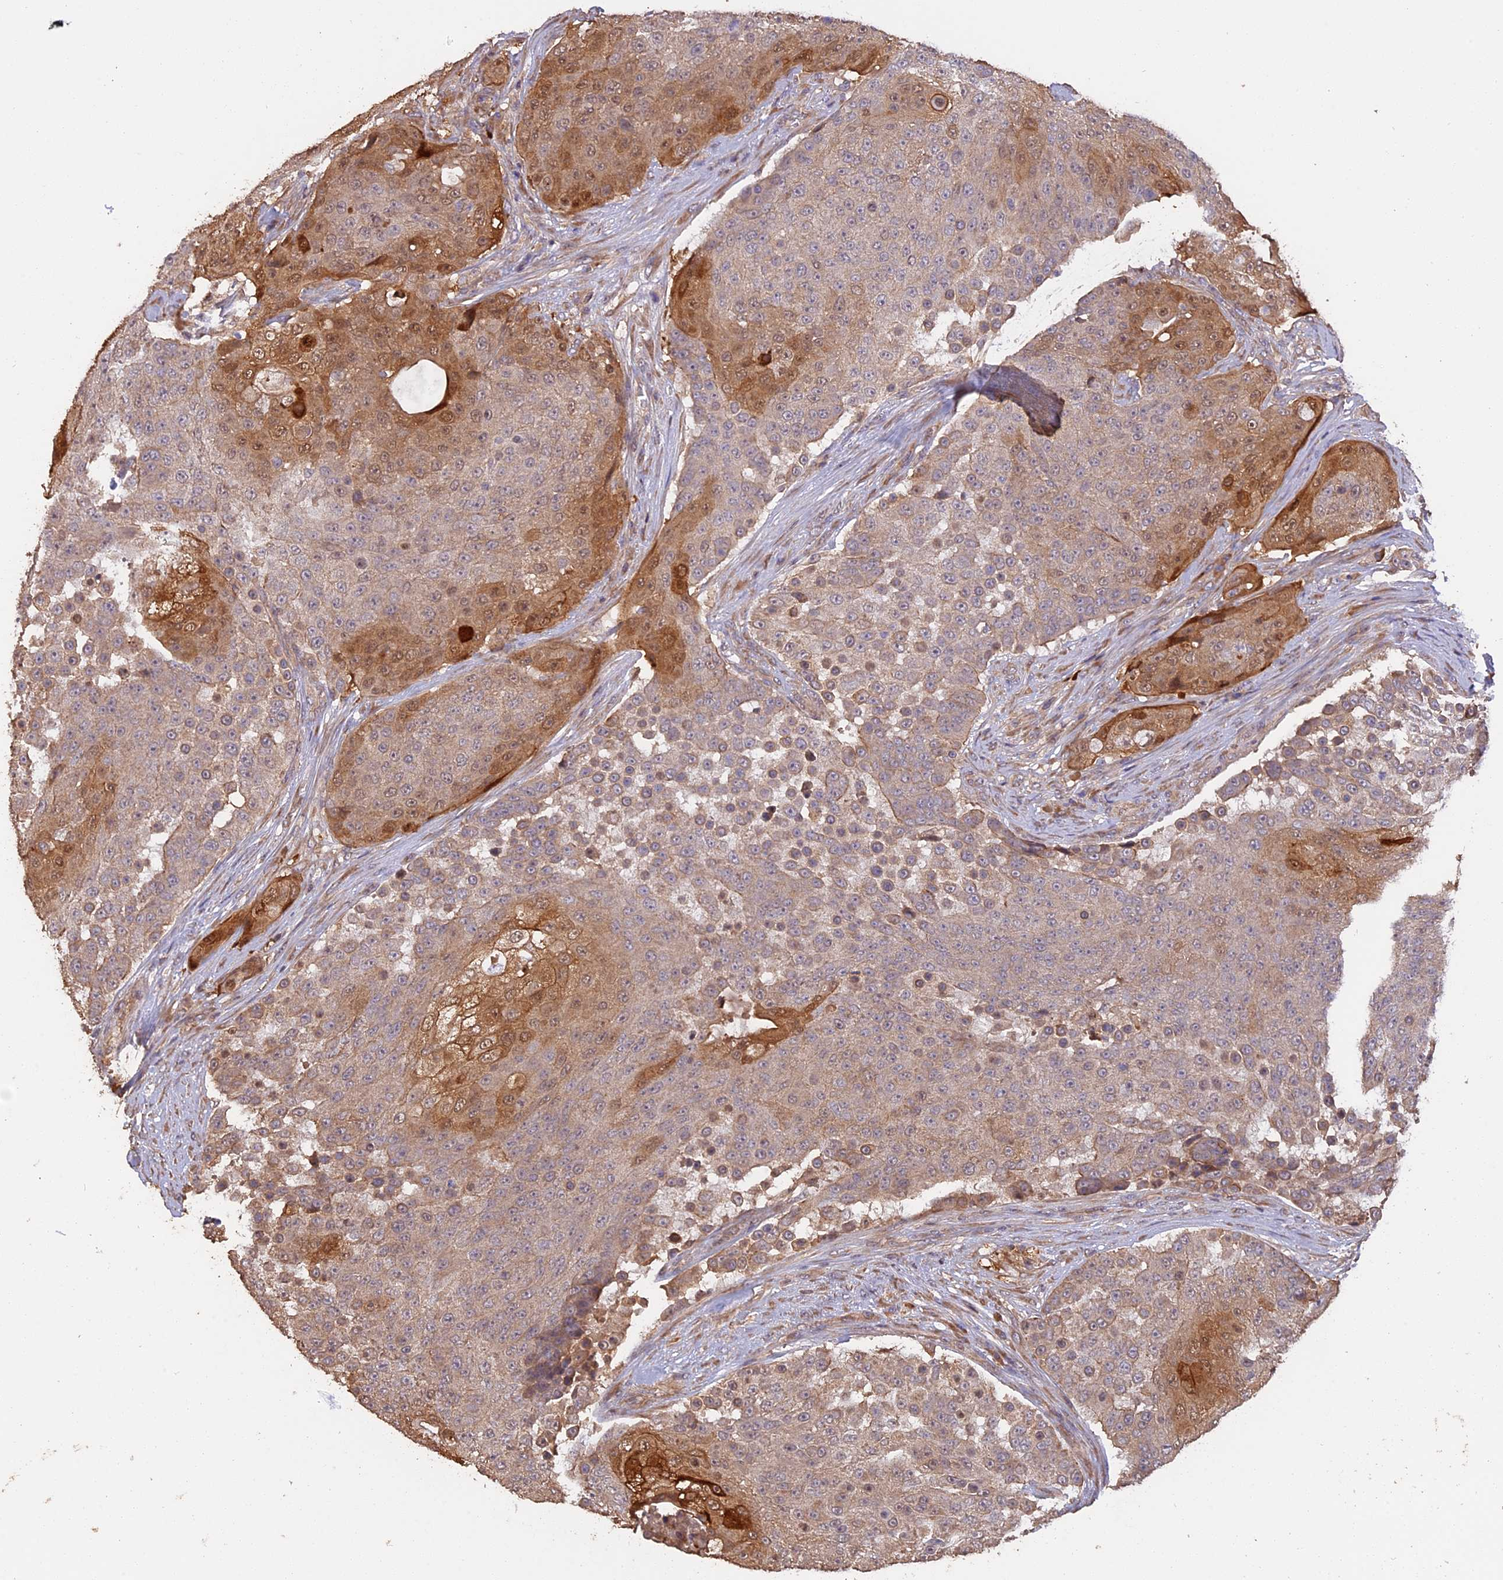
{"staining": {"intensity": "strong", "quantity": "<25%", "location": "cytoplasmic/membranous,nuclear"}, "tissue": "urothelial cancer", "cell_type": "Tumor cells", "image_type": "cancer", "snomed": [{"axis": "morphology", "description": "Urothelial carcinoma, High grade"}, {"axis": "topography", "description": "Urinary bladder"}], "caption": "Protein expression analysis of urothelial cancer exhibits strong cytoplasmic/membranous and nuclear positivity in about <25% of tumor cells.", "gene": "RASAL1", "patient": {"sex": "female", "age": 63}}